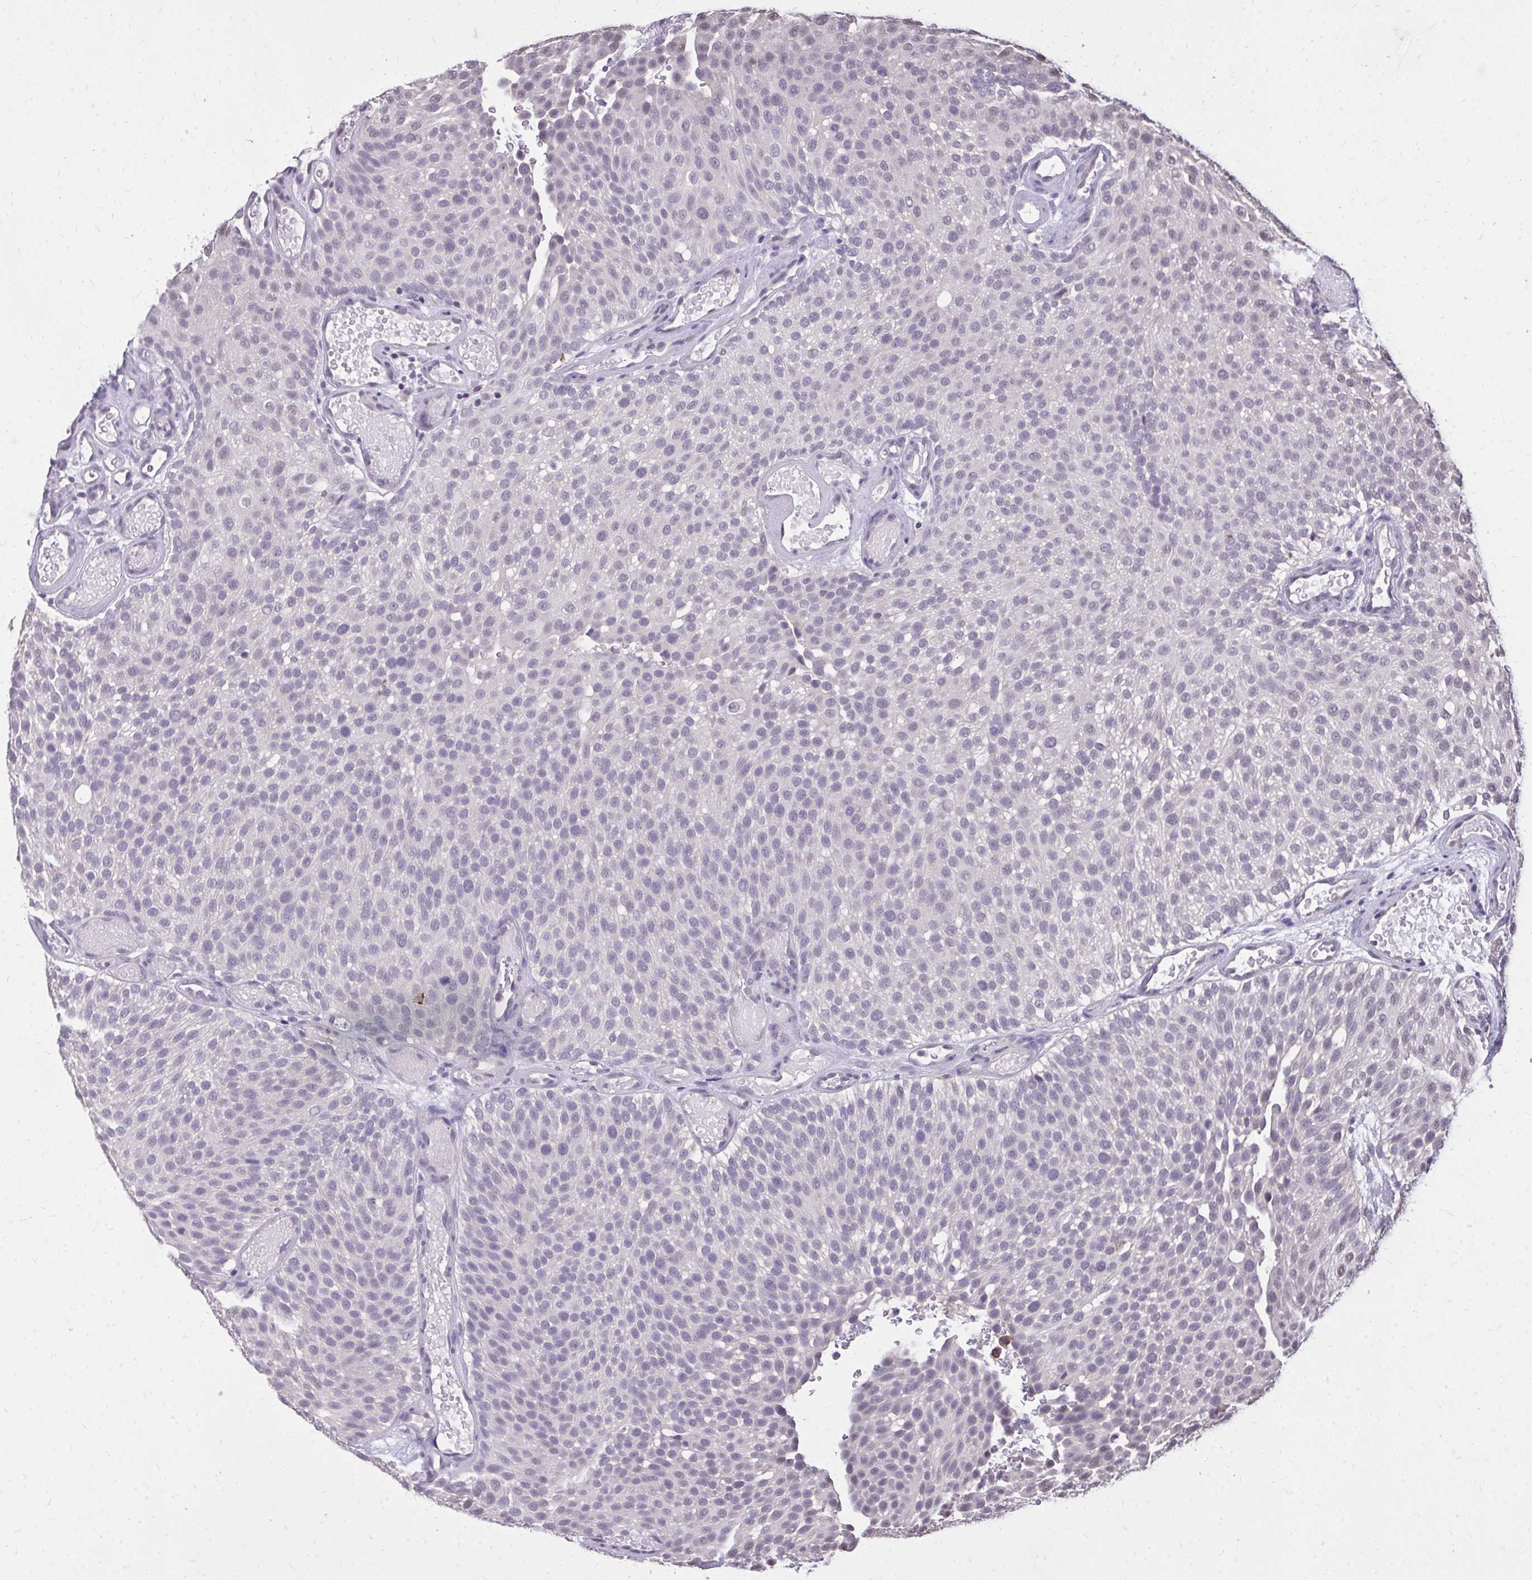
{"staining": {"intensity": "negative", "quantity": "none", "location": "none"}, "tissue": "urothelial cancer", "cell_type": "Tumor cells", "image_type": "cancer", "snomed": [{"axis": "morphology", "description": "Urothelial carcinoma, Low grade"}, {"axis": "topography", "description": "Urinary bladder"}], "caption": "Immunohistochemistry of human urothelial cancer shows no positivity in tumor cells. (DAB (3,3'-diaminobenzidine) immunohistochemistry (IHC) with hematoxylin counter stain).", "gene": "AKAP5", "patient": {"sex": "male", "age": 78}}